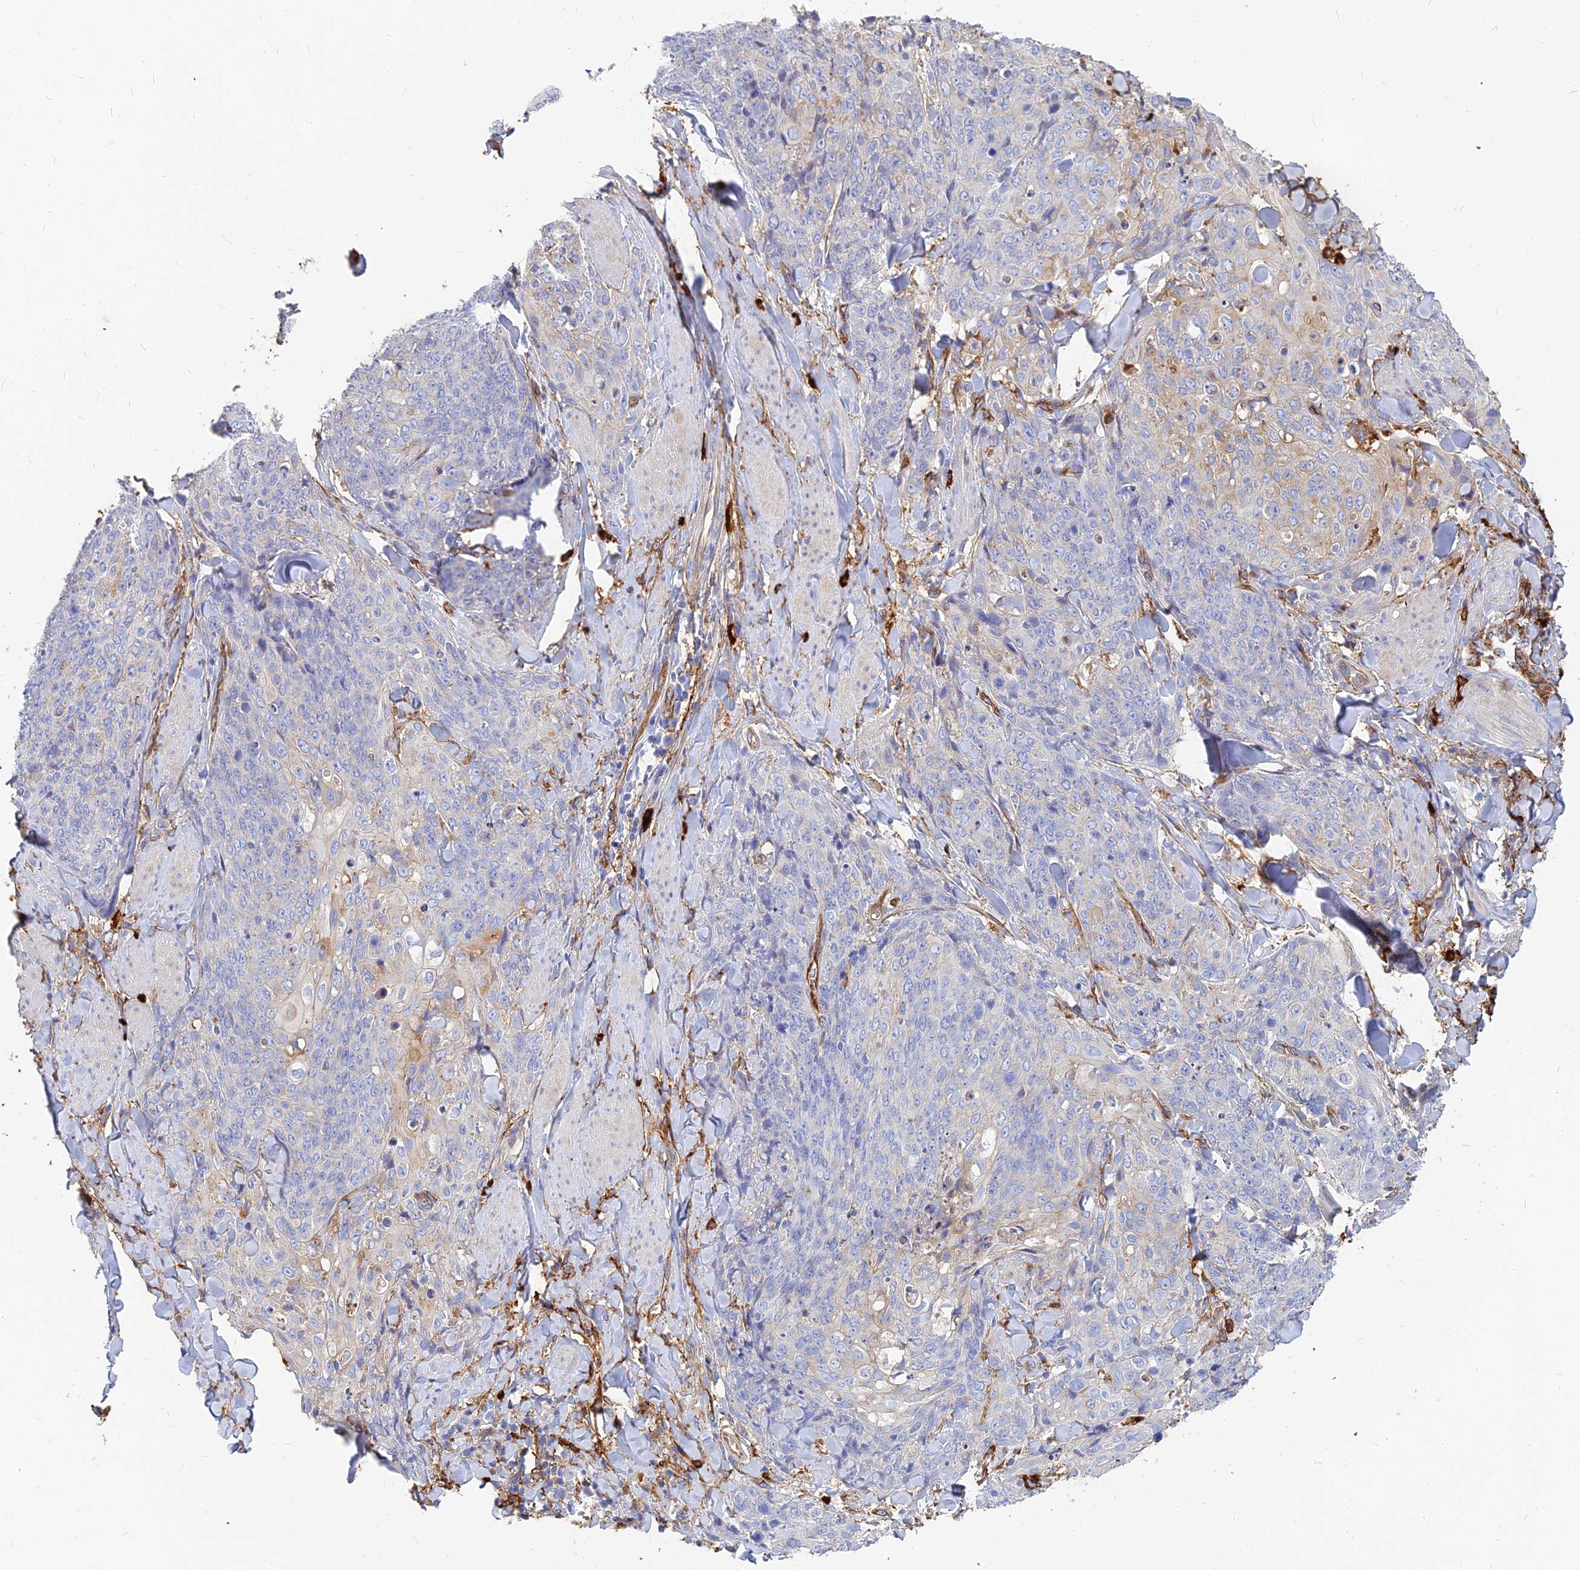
{"staining": {"intensity": "negative", "quantity": "none", "location": "none"}, "tissue": "skin cancer", "cell_type": "Tumor cells", "image_type": "cancer", "snomed": [{"axis": "morphology", "description": "Squamous cell carcinoma, NOS"}, {"axis": "topography", "description": "Skin"}, {"axis": "topography", "description": "Vulva"}], "caption": "This is an IHC photomicrograph of human skin cancer. There is no positivity in tumor cells.", "gene": "VAT1", "patient": {"sex": "female", "age": 85}}